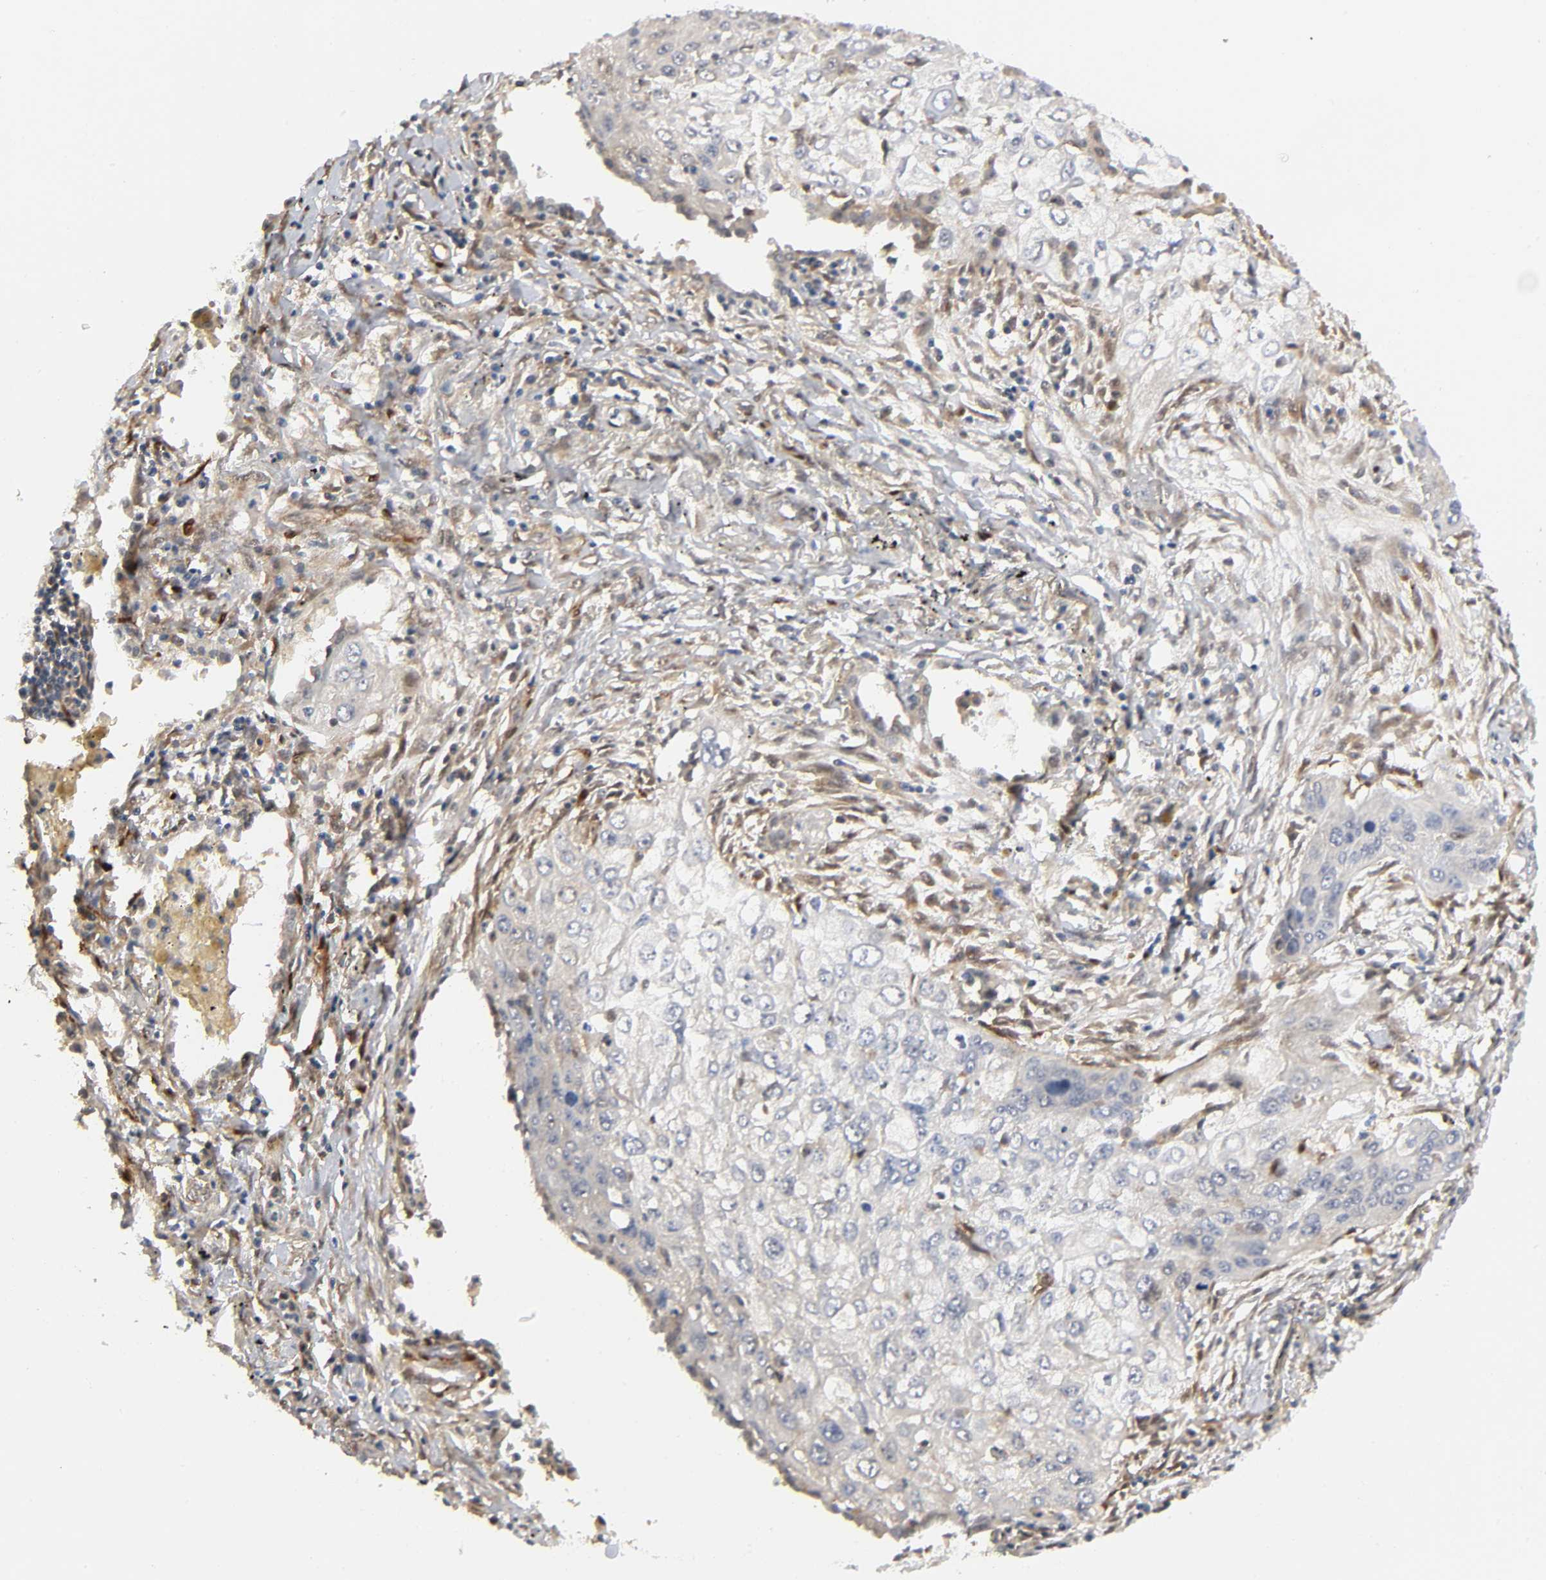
{"staining": {"intensity": "negative", "quantity": "none", "location": "none"}, "tissue": "lung cancer", "cell_type": "Tumor cells", "image_type": "cancer", "snomed": [{"axis": "morphology", "description": "Squamous cell carcinoma, NOS"}, {"axis": "topography", "description": "Lung"}], "caption": "This is a histopathology image of immunohistochemistry (IHC) staining of squamous cell carcinoma (lung), which shows no expression in tumor cells.", "gene": "PTEN", "patient": {"sex": "male", "age": 71}}